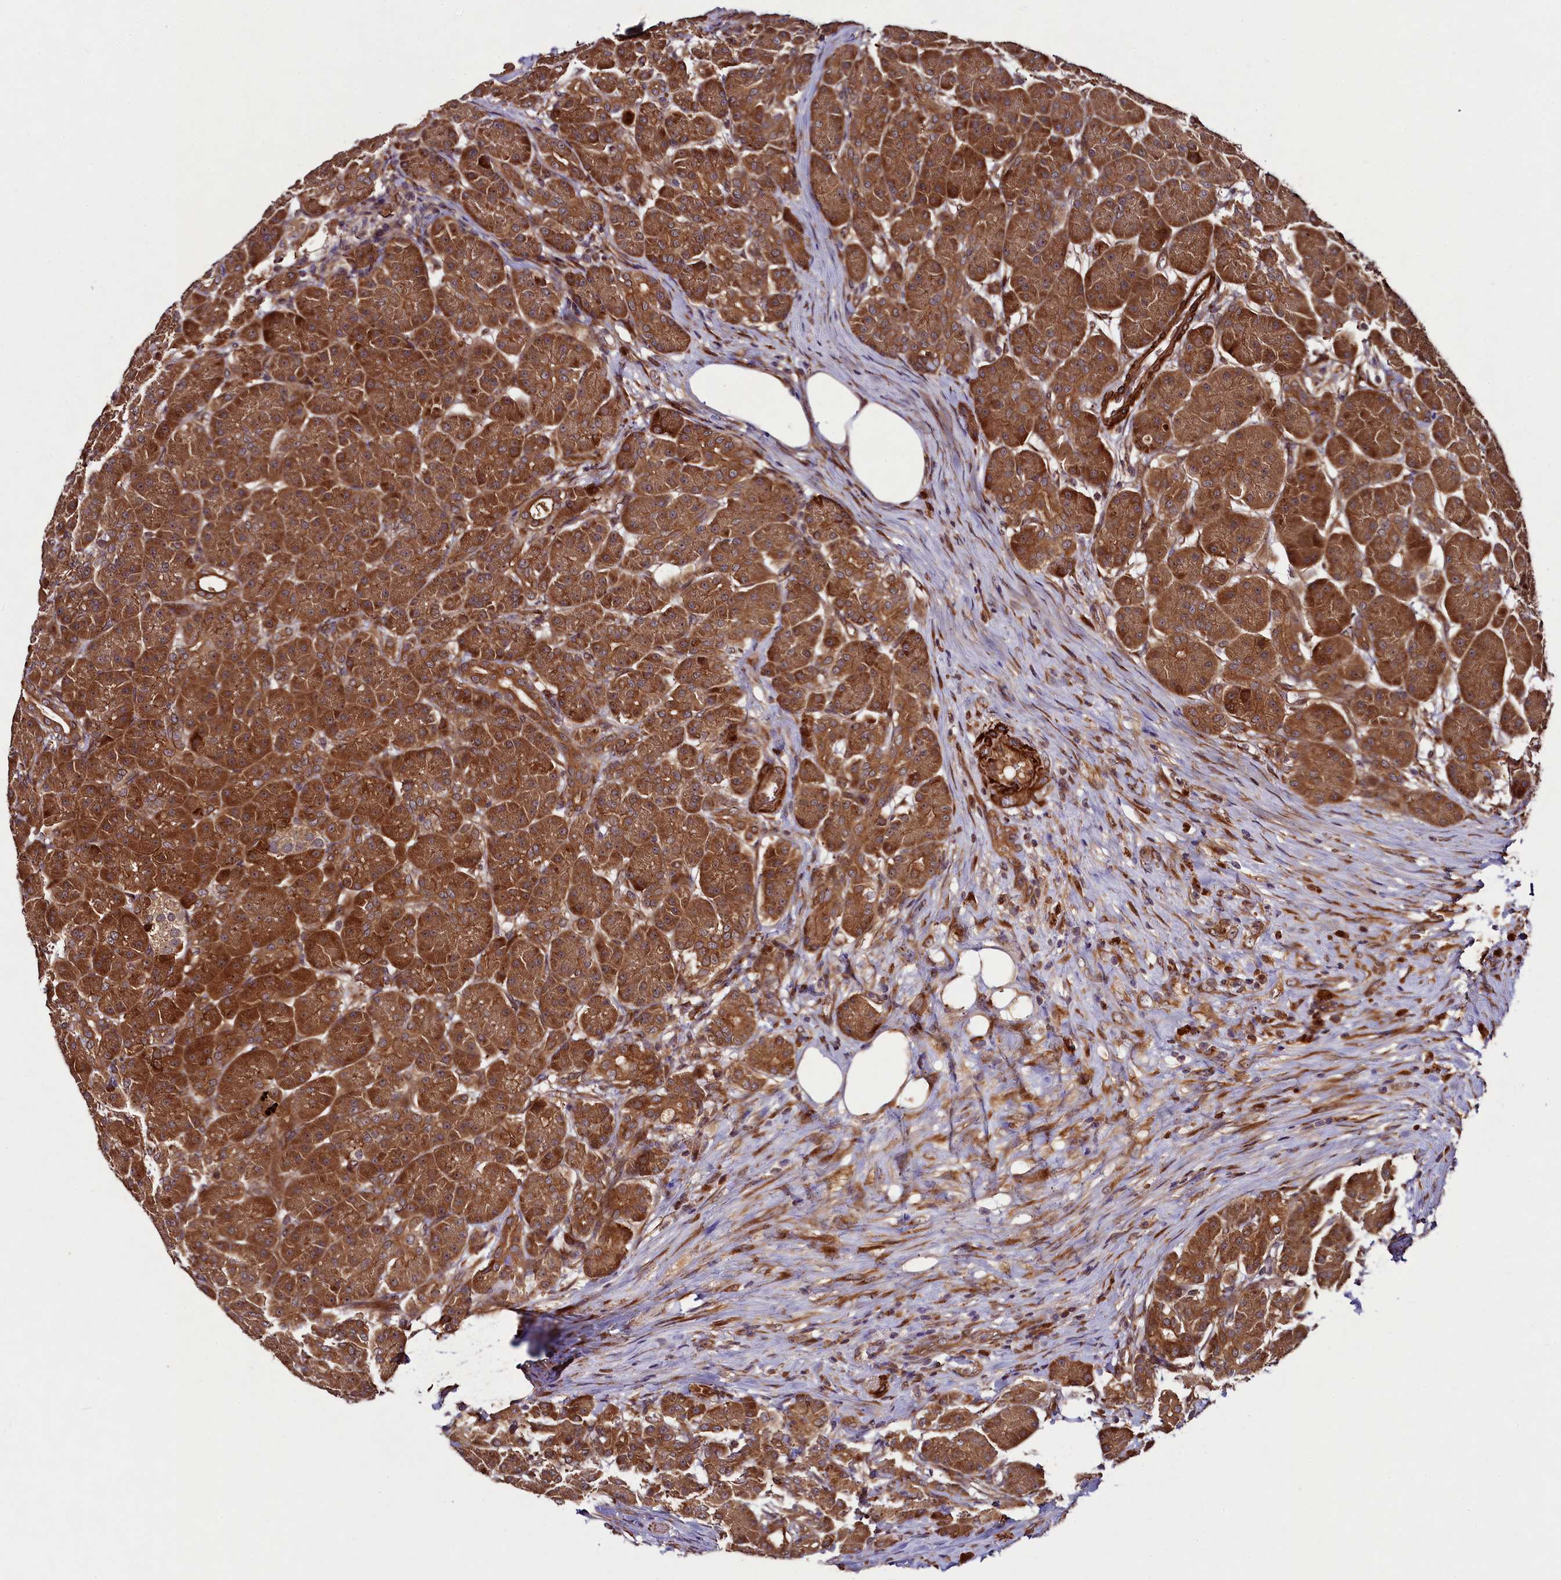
{"staining": {"intensity": "strong", "quantity": ">75%", "location": "cytoplasmic/membranous"}, "tissue": "pancreas", "cell_type": "Exocrine glandular cells", "image_type": "normal", "snomed": [{"axis": "morphology", "description": "Normal tissue, NOS"}, {"axis": "topography", "description": "Pancreas"}], "caption": "Pancreas stained with DAB immunohistochemistry (IHC) demonstrates high levels of strong cytoplasmic/membranous positivity in approximately >75% of exocrine glandular cells.", "gene": "CCDC102A", "patient": {"sex": "male", "age": 63}}